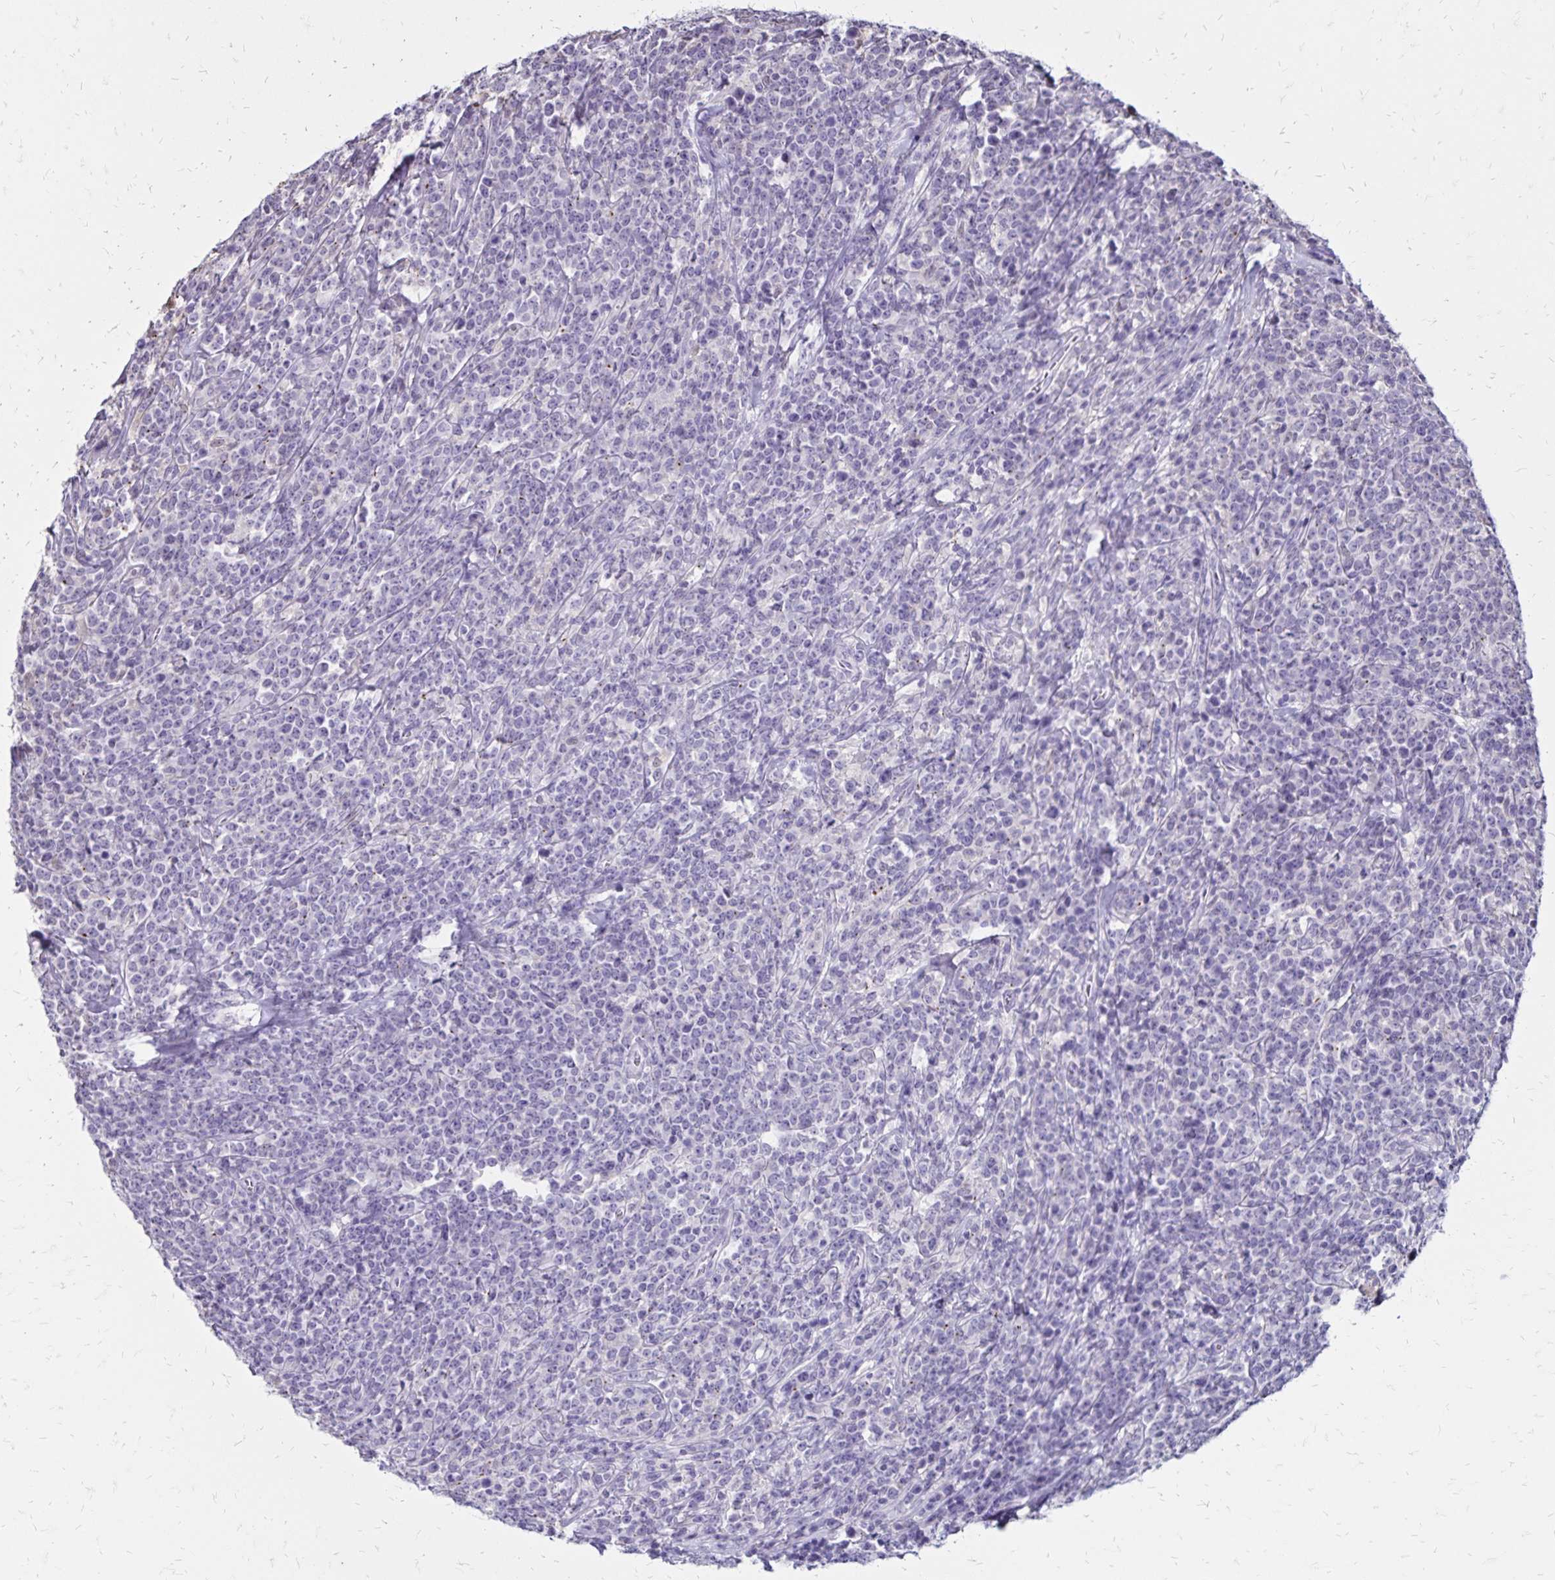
{"staining": {"intensity": "negative", "quantity": "none", "location": "none"}, "tissue": "lymphoma", "cell_type": "Tumor cells", "image_type": "cancer", "snomed": [{"axis": "morphology", "description": "Malignant lymphoma, non-Hodgkin's type, High grade"}, {"axis": "topography", "description": "Small intestine"}], "caption": "Immunohistochemistry (IHC) photomicrograph of malignant lymphoma, non-Hodgkin's type (high-grade) stained for a protein (brown), which shows no staining in tumor cells. (DAB immunohistochemistry with hematoxylin counter stain).", "gene": "SH3GL3", "patient": {"sex": "female", "age": 56}}